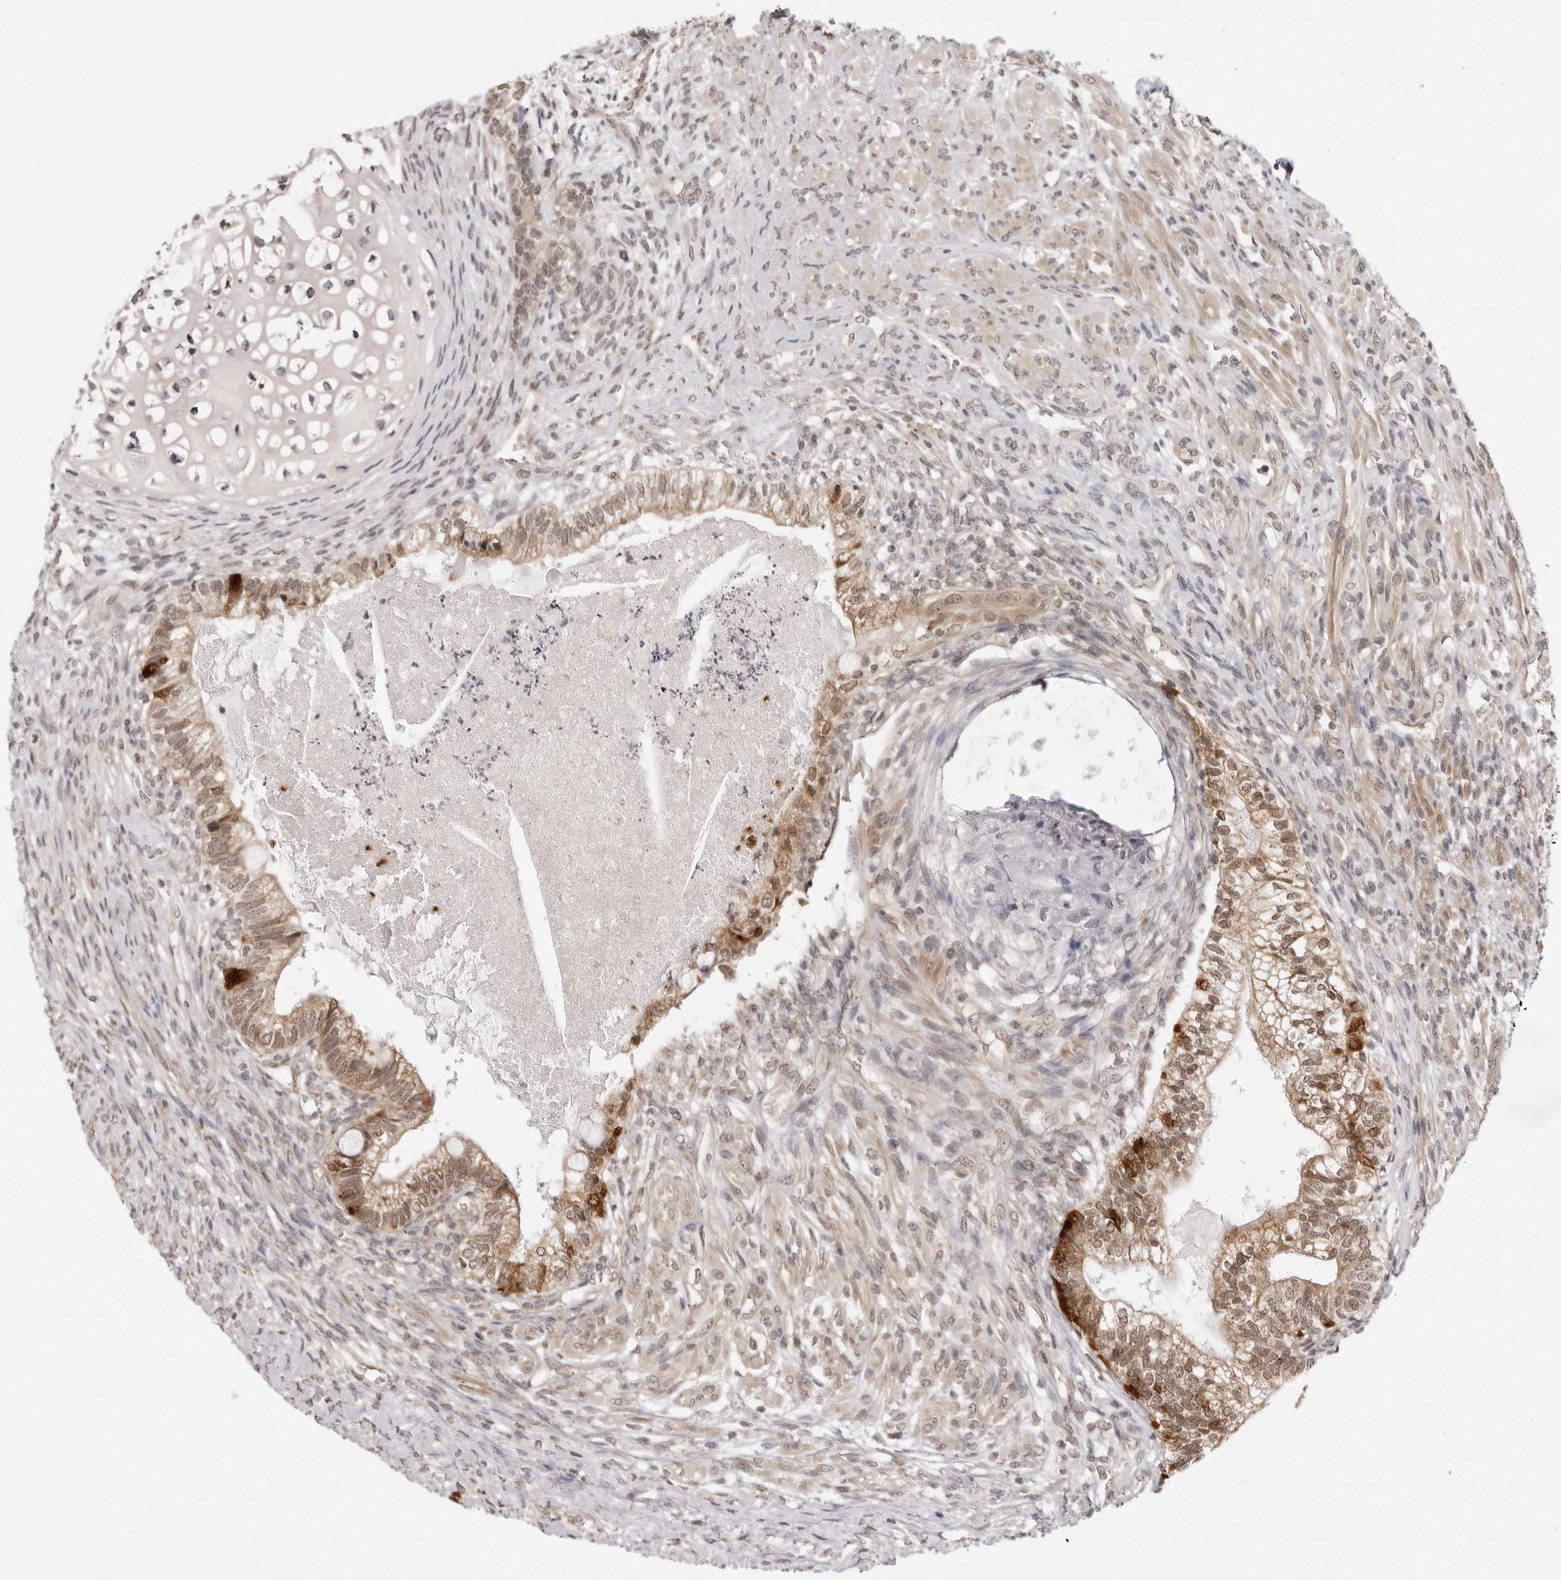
{"staining": {"intensity": "moderate", "quantity": ">75%", "location": "cytoplasmic/membranous"}, "tissue": "testis cancer", "cell_type": "Tumor cells", "image_type": "cancer", "snomed": [{"axis": "morphology", "description": "Seminoma, NOS"}, {"axis": "morphology", "description": "Carcinoma, Embryonal, NOS"}, {"axis": "topography", "description": "Testis"}], "caption": "Tumor cells display medium levels of moderate cytoplasmic/membranous staining in about >75% of cells in testis embryonal carcinoma. Immunohistochemistry (ihc) stains the protein in brown and the nuclei are stained blue.", "gene": "ZC3H11A", "patient": {"sex": "male", "age": 28}}